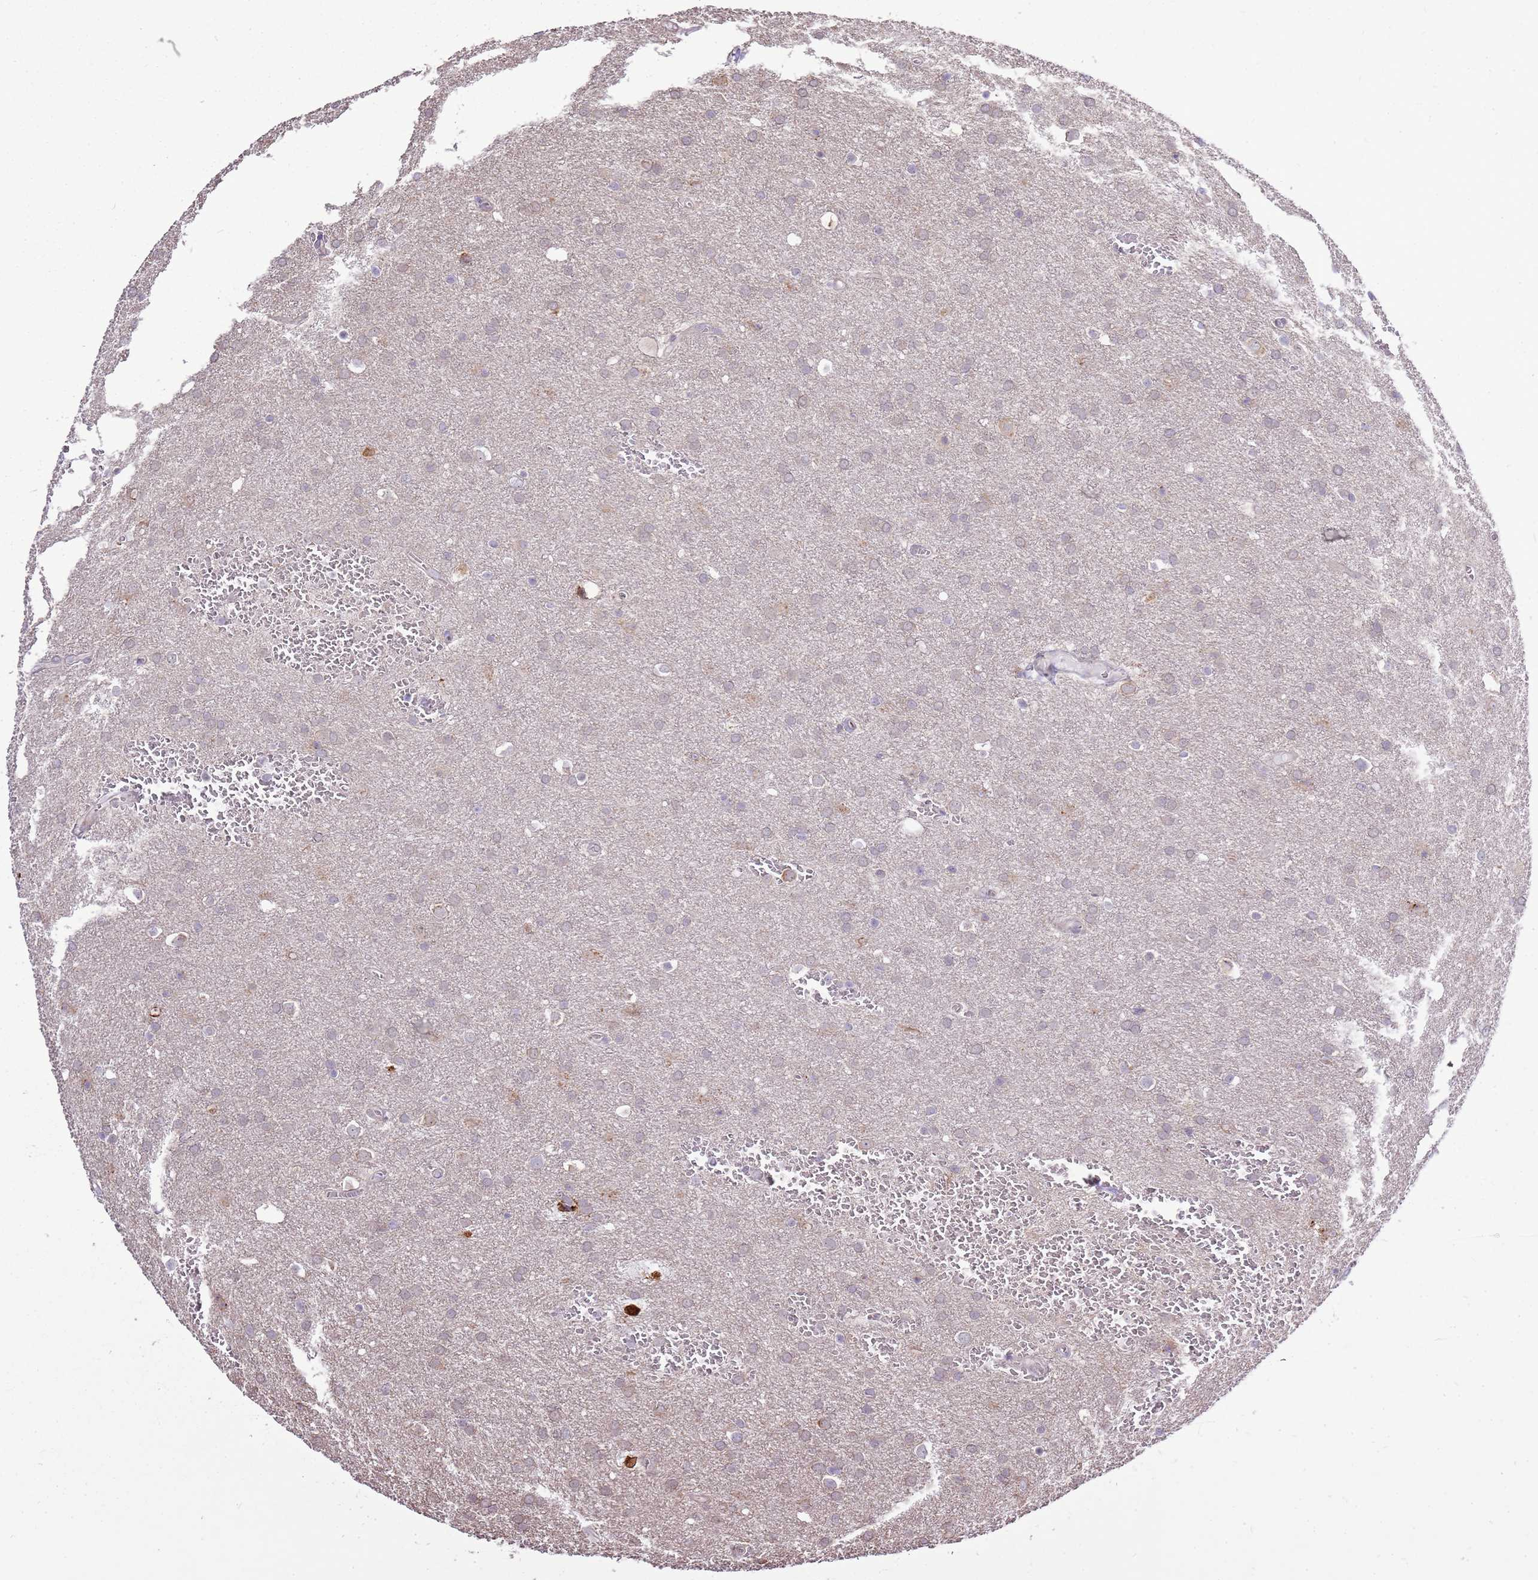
{"staining": {"intensity": "weak", "quantity": "<25%", "location": "cytoplasmic/membranous"}, "tissue": "glioma", "cell_type": "Tumor cells", "image_type": "cancer", "snomed": [{"axis": "morphology", "description": "Glioma, malignant, Low grade"}, {"axis": "topography", "description": "Brain"}], "caption": "DAB immunohistochemical staining of glioma shows no significant positivity in tumor cells.", "gene": "UGGT2", "patient": {"sex": "female", "age": 32}}